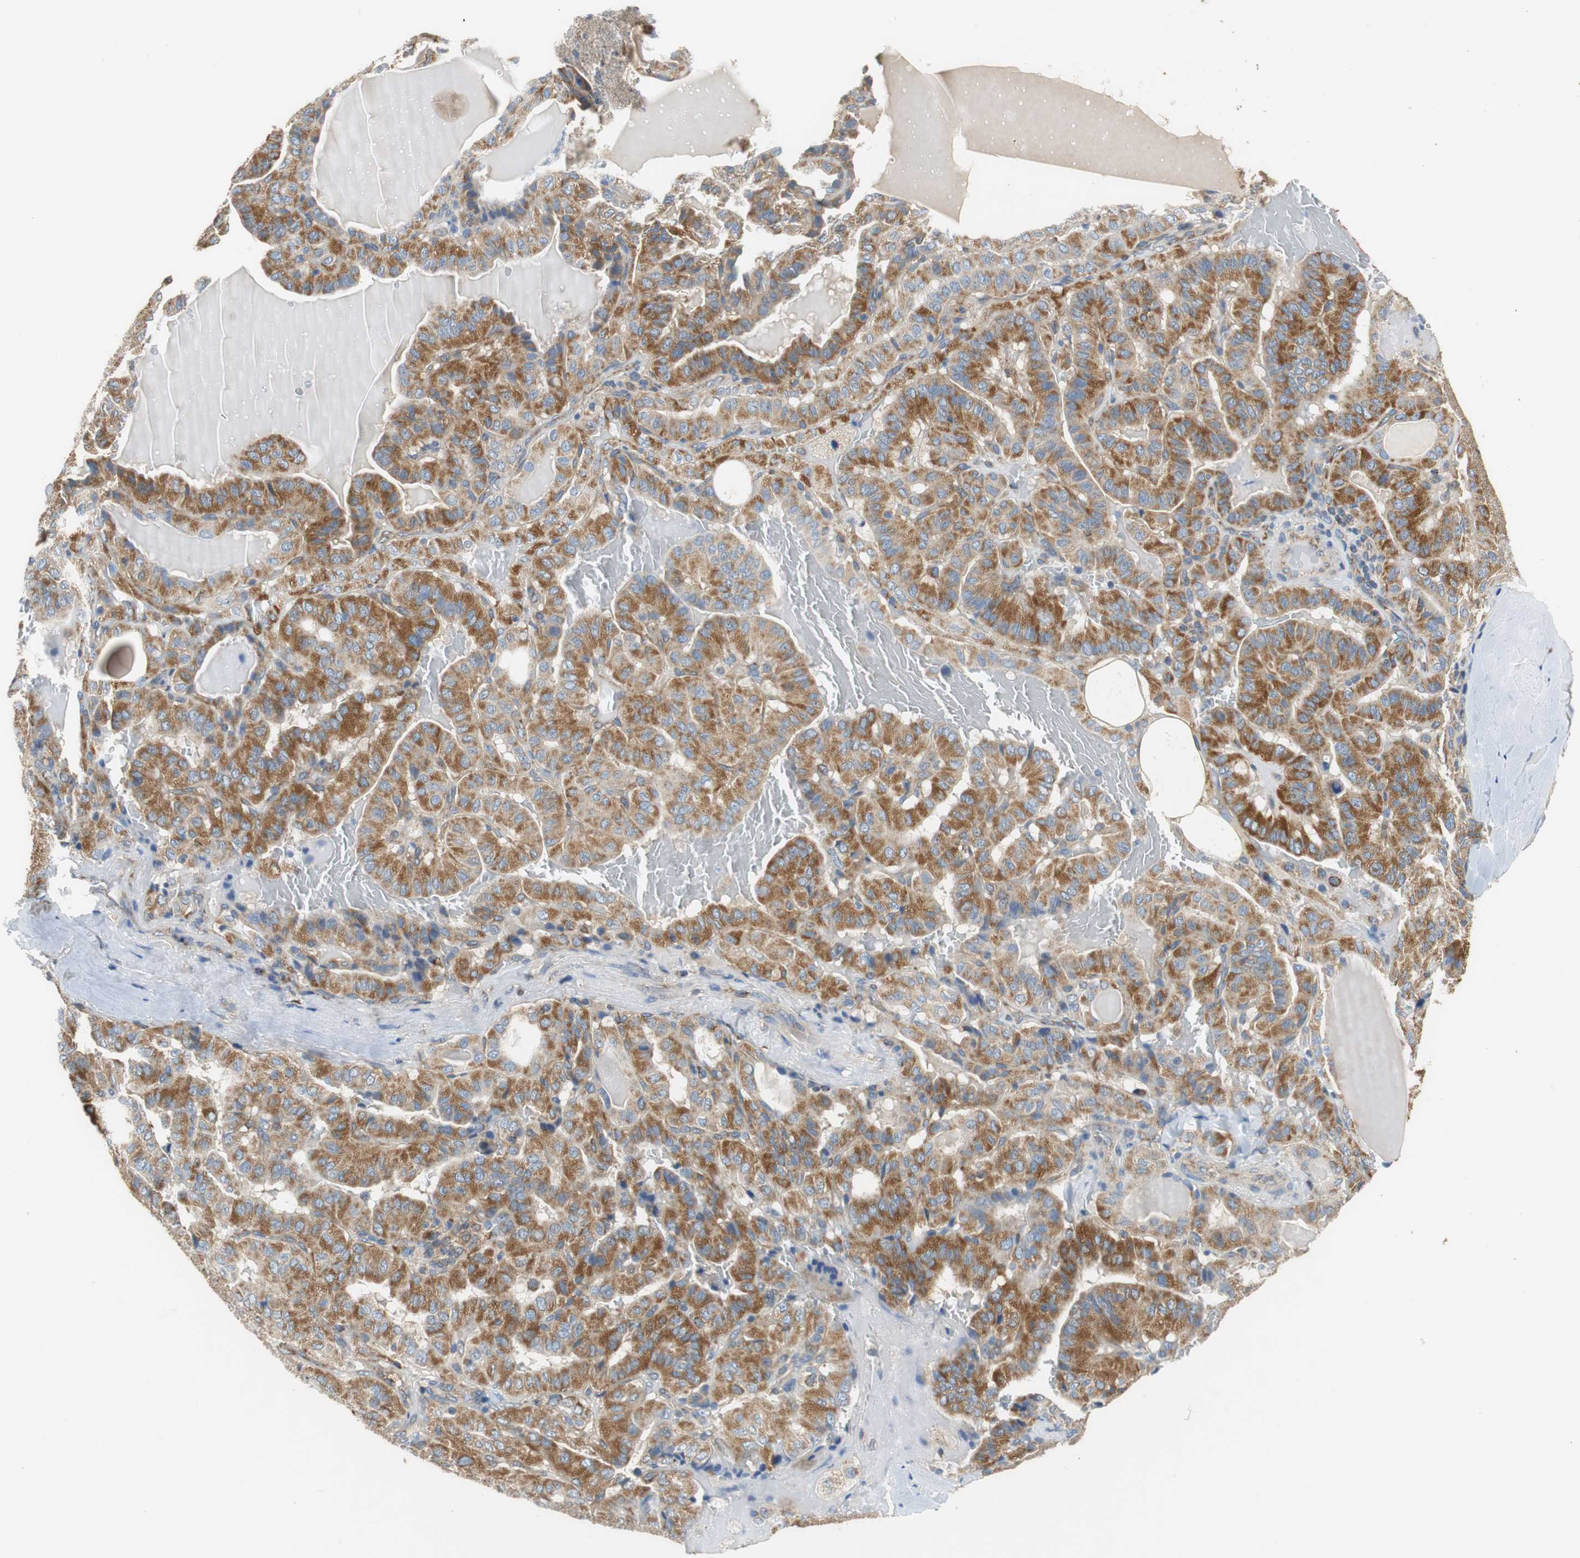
{"staining": {"intensity": "strong", "quantity": ">75%", "location": "cytoplasmic/membranous"}, "tissue": "thyroid cancer", "cell_type": "Tumor cells", "image_type": "cancer", "snomed": [{"axis": "morphology", "description": "Papillary adenocarcinoma, NOS"}, {"axis": "topography", "description": "Thyroid gland"}], "caption": "This histopathology image exhibits immunohistochemistry staining of human papillary adenocarcinoma (thyroid), with high strong cytoplasmic/membranous expression in approximately >75% of tumor cells.", "gene": "GSTK1", "patient": {"sex": "male", "age": 77}}